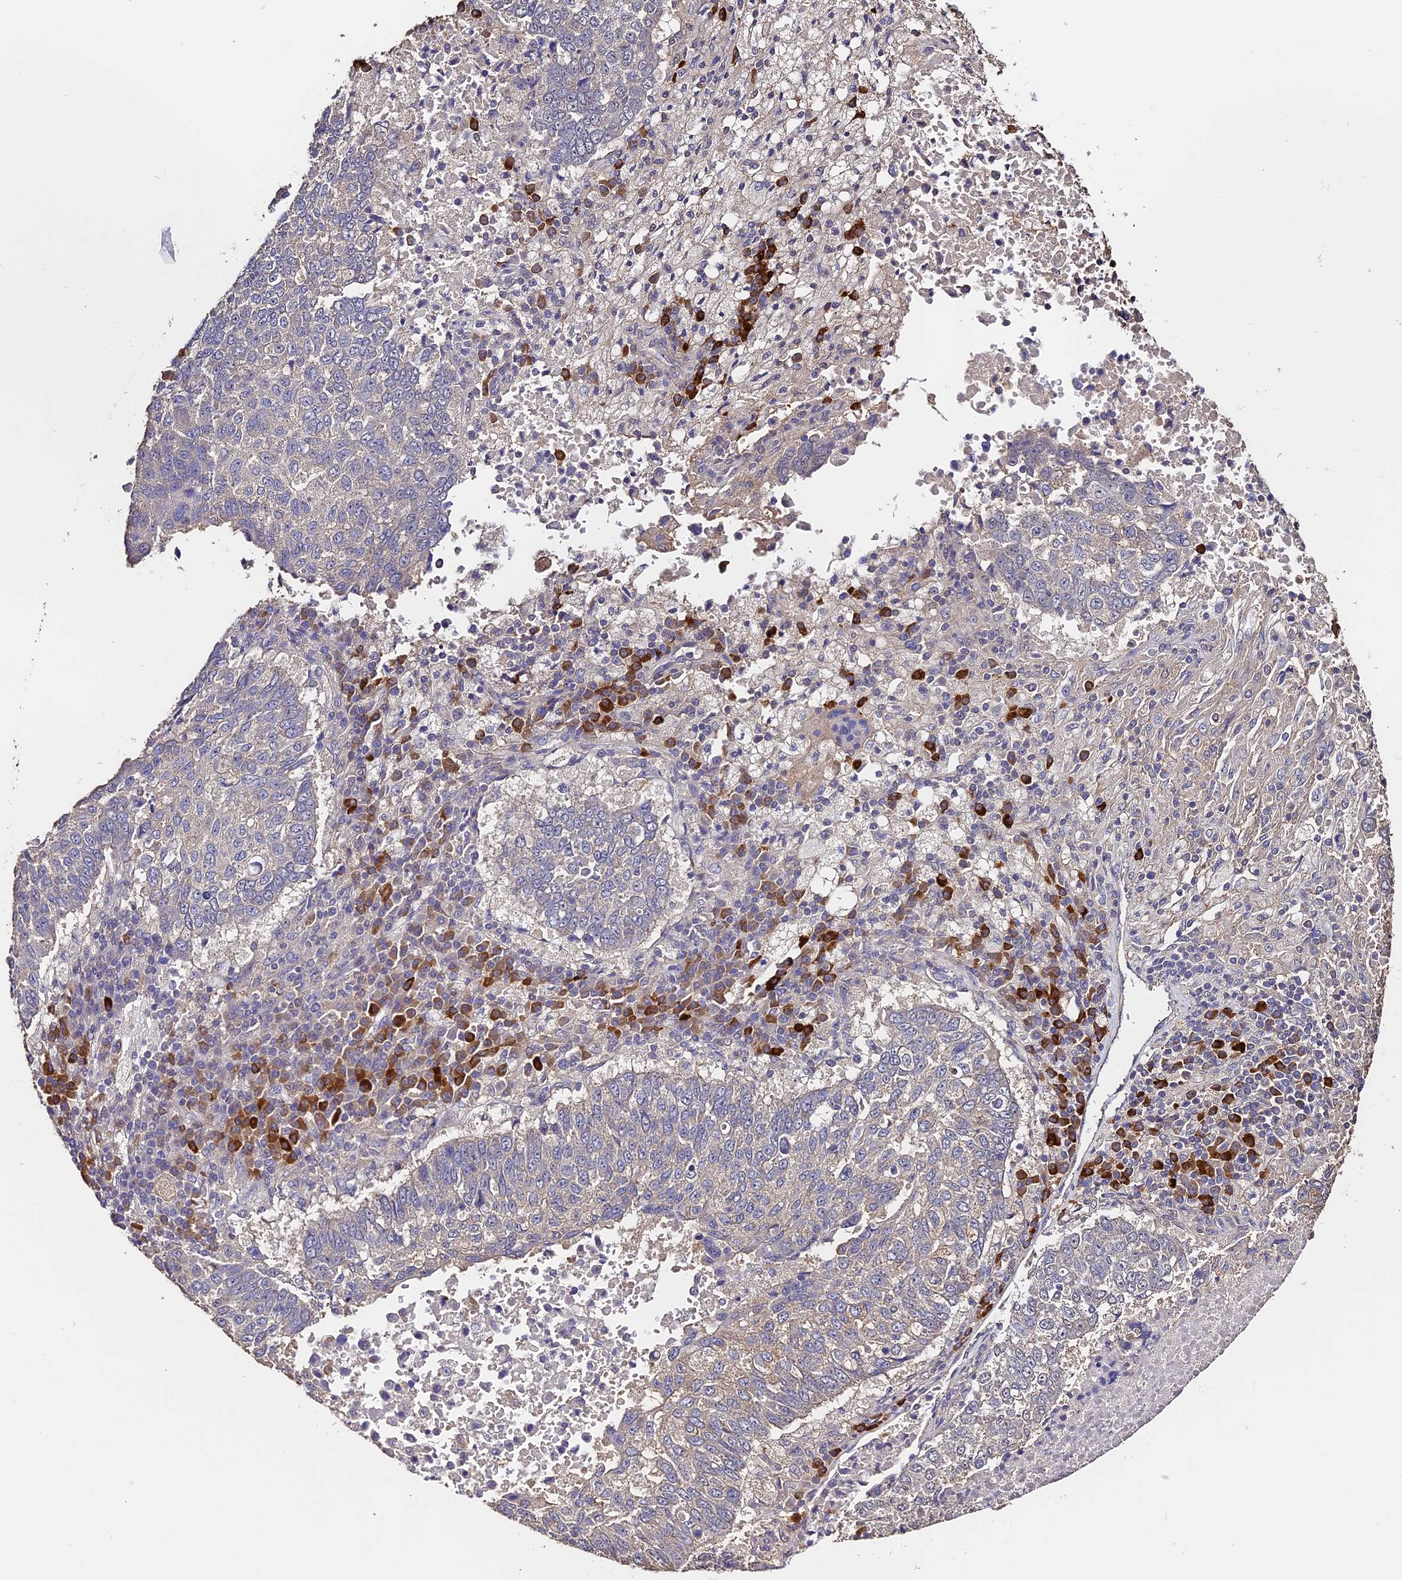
{"staining": {"intensity": "weak", "quantity": "<25%", "location": "cytoplasmic/membranous"}, "tissue": "lung cancer", "cell_type": "Tumor cells", "image_type": "cancer", "snomed": [{"axis": "morphology", "description": "Squamous cell carcinoma, NOS"}, {"axis": "topography", "description": "Lung"}], "caption": "Tumor cells are negative for protein expression in human lung cancer. (Stains: DAB (3,3'-diaminobenzidine) immunohistochemistry with hematoxylin counter stain, Microscopy: brightfield microscopy at high magnification).", "gene": "SLC11A1", "patient": {"sex": "male", "age": 73}}